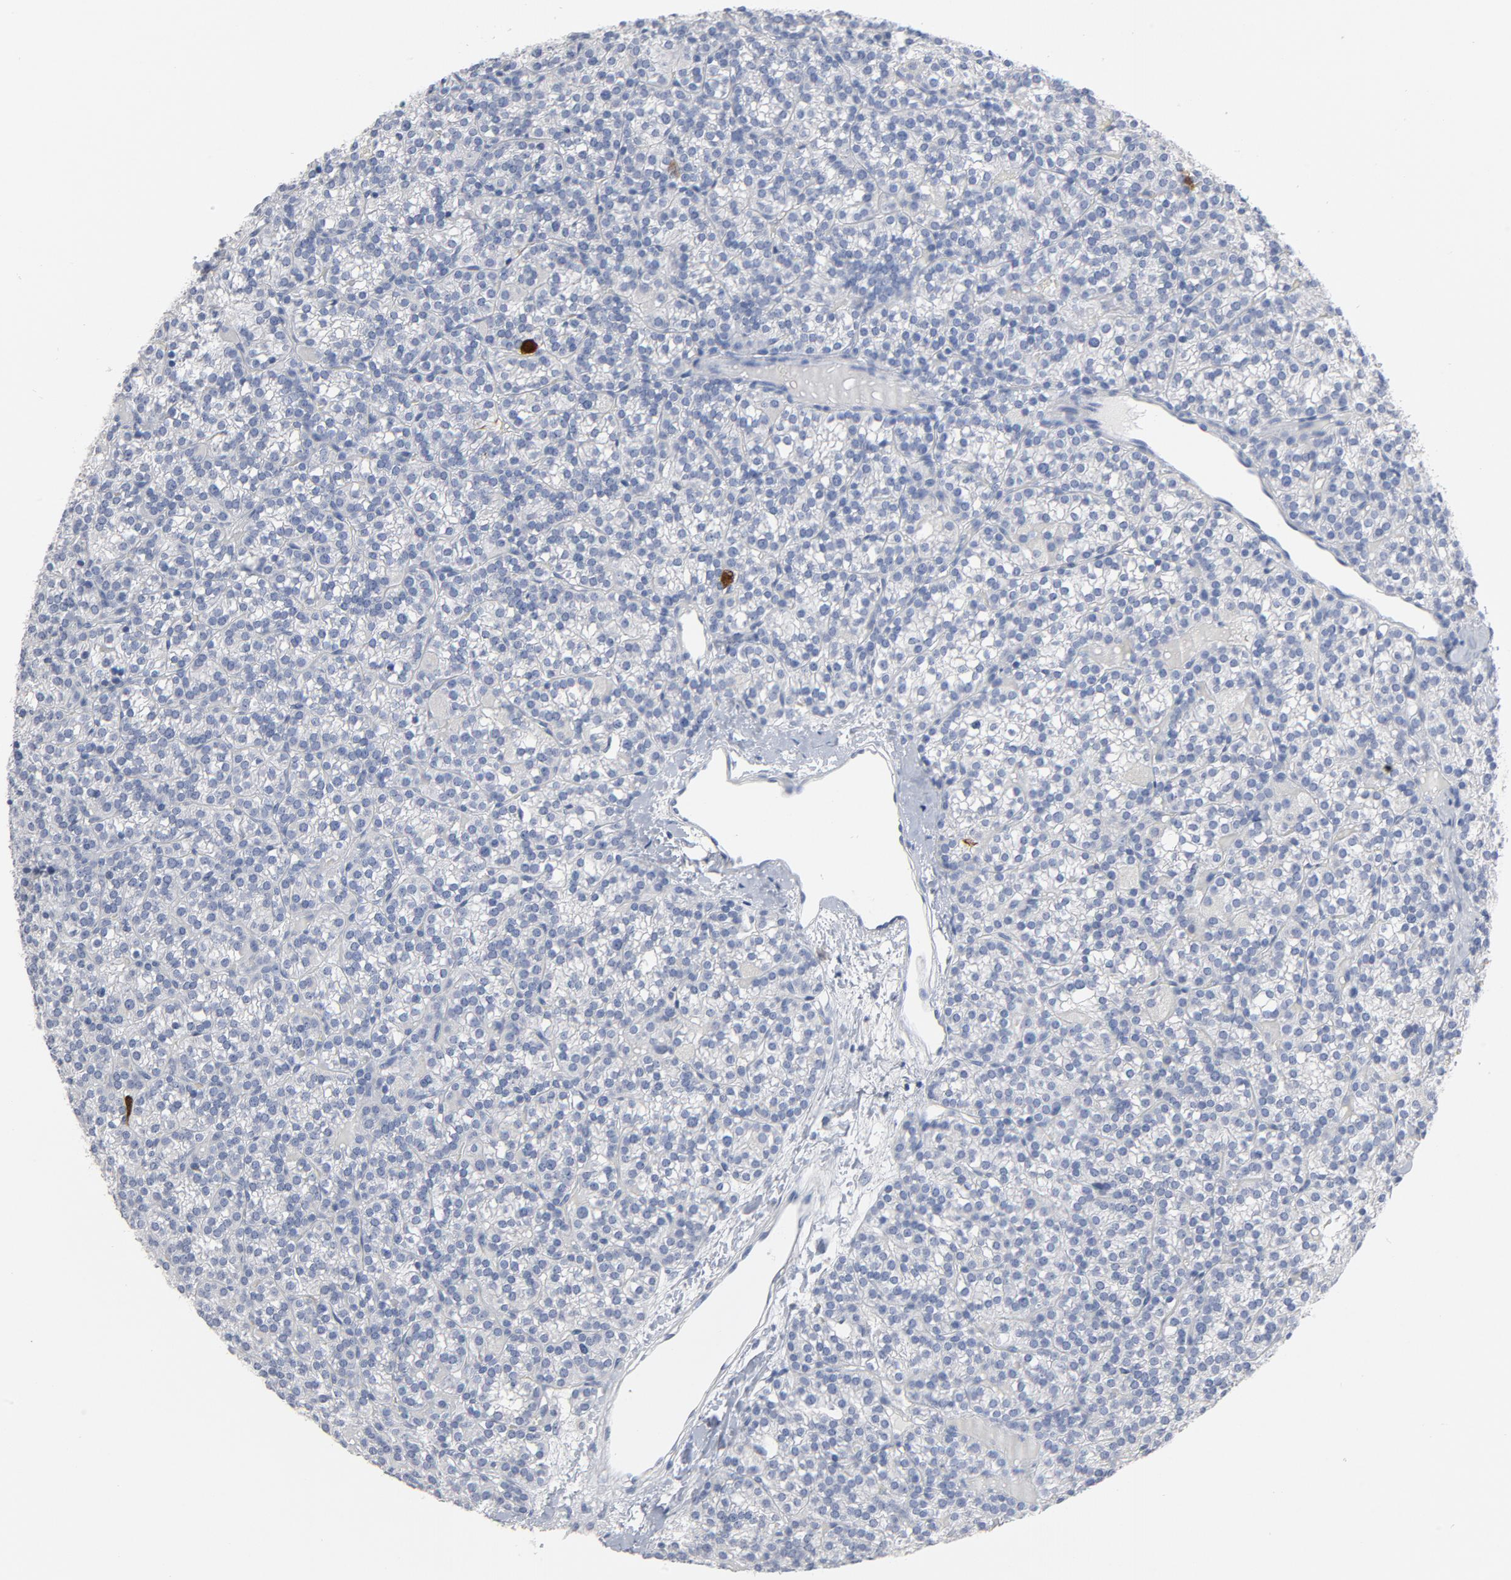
{"staining": {"intensity": "strong", "quantity": "<25%", "location": "nuclear"}, "tissue": "parathyroid gland", "cell_type": "Glandular cells", "image_type": "normal", "snomed": [{"axis": "morphology", "description": "Normal tissue, NOS"}, {"axis": "topography", "description": "Parathyroid gland"}], "caption": "Immunohistochemistry histopathology image of normal parathyroid gland: human parathyroid gland stained using immunohistochemistry (IHC) reveals medium levels of strong protein expression localized specifically in the nuclear of glandular cells, appearing as a nuclear brown color.", "gene": "CDC20", "patient": {"sex": "female", "age": 50}}